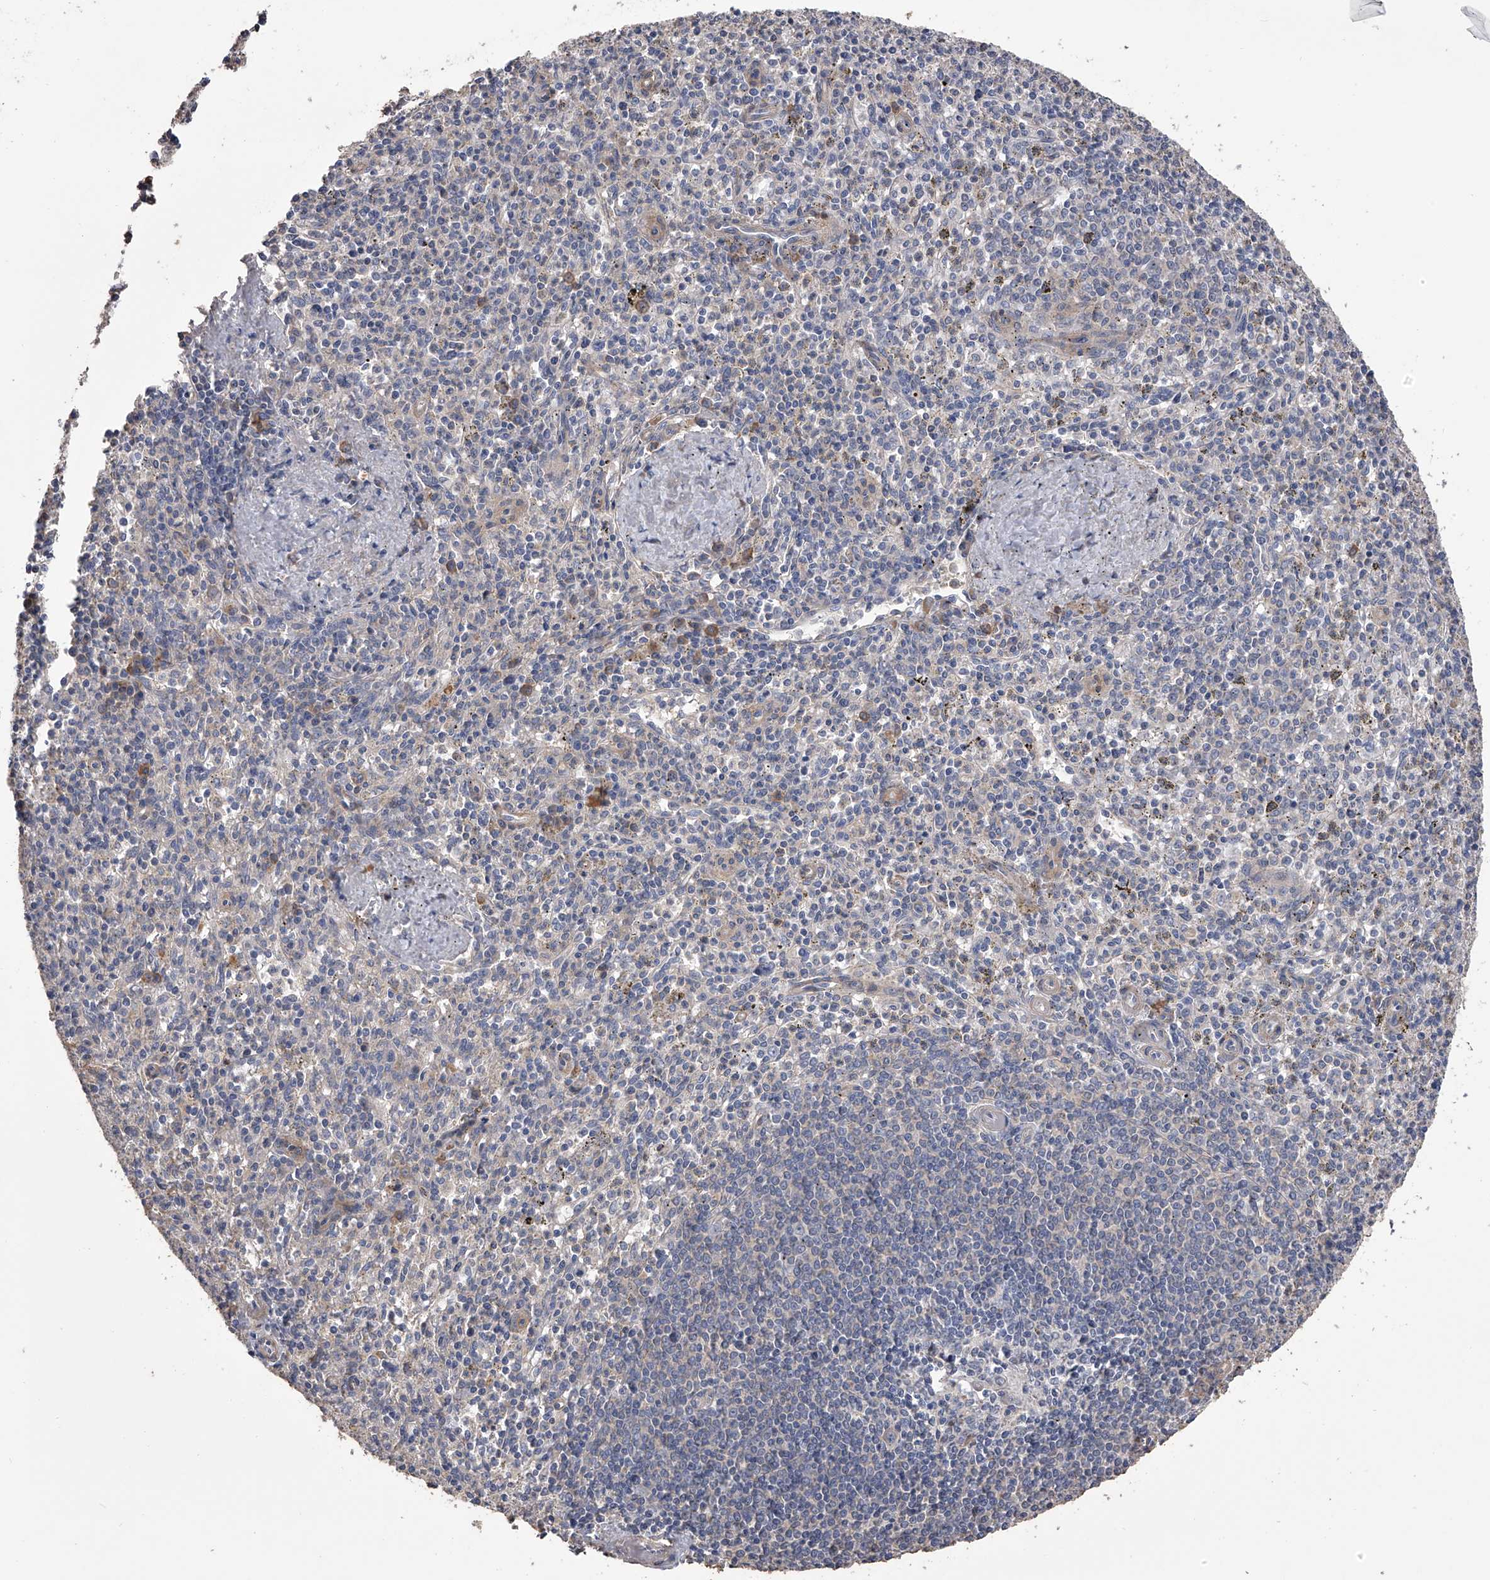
{"staining": {"intensity": "negative", "quantity": "none", "location": "none"}, "tissue": "spleen", "cell_type": "Cells in red pulp", "image_type": "normal", "snomed": [{"axis": "morphology", "description": "Normal tissue, NOS"}, {"axis": "topography", "description": "Spleen"}], "caption": "A high-resolution image shows immunohistochemistry (IHC) staining of benign spleen, which shows no significant positivity in cells in red pulp. (Immunohistochemistry (ihc), brightfield microscopy, high magnification).", "gene": "ZNF343", "patient": {"sex": "male", "age": 72}}